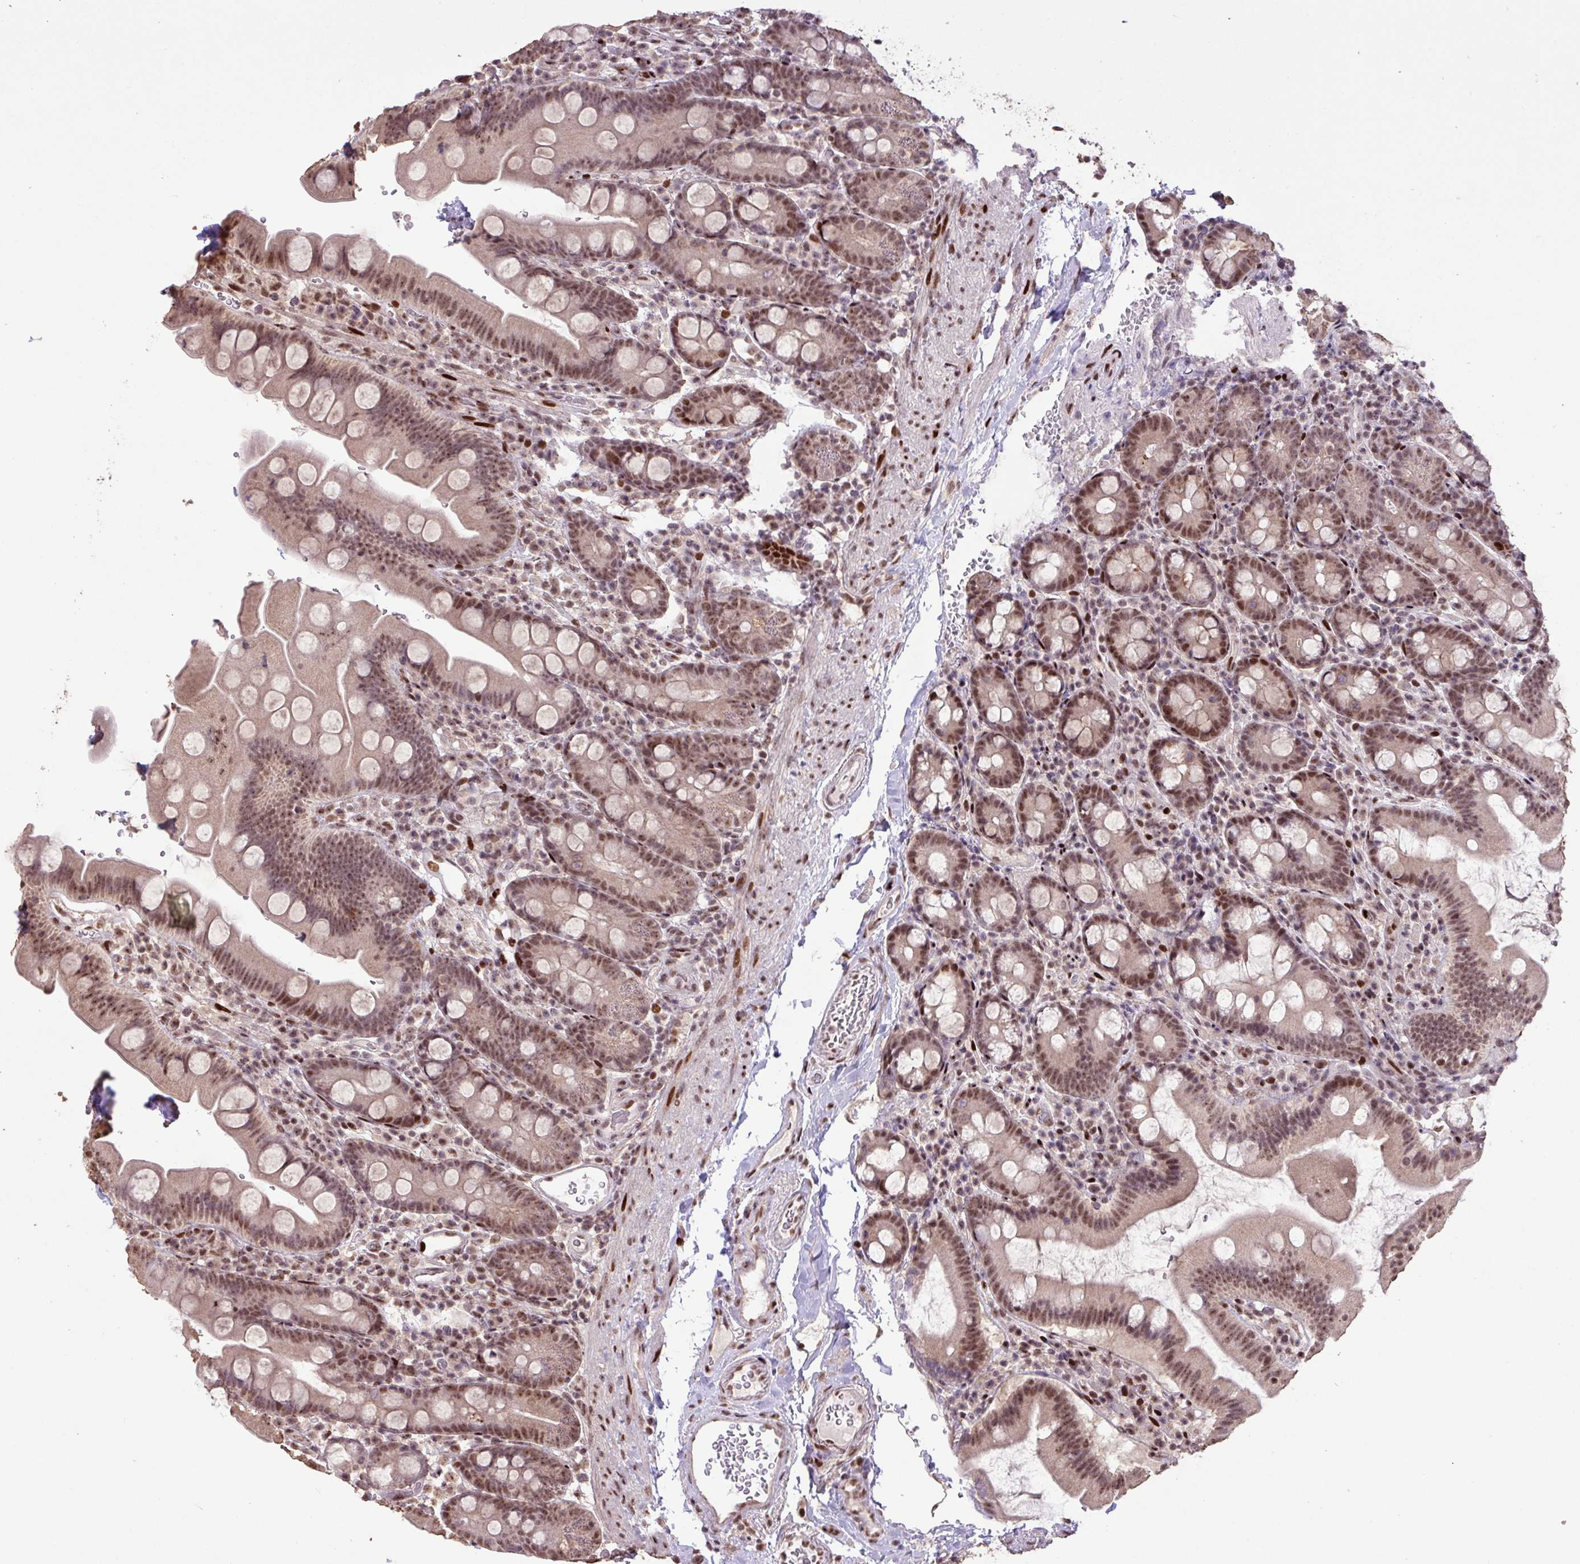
{"staining": {"intensity": "moderate", "quantity": ">75%", "location": "nuclear"}, "tissue": "small intestine", "cell_type": "Glandular cells", "image_type": "normal", "snomed": [{"axis": "morphology", "description": "Normal tissue, NOS"}, {"axis": "topography", "description": "Small intestine"}], "caption": "Immunohistochemical staining of unremarkable small intestine displays moderate nuclear protein expression in about >75% of glandular cells. Using DAB (3,3'-diaminobenzidine) (brown) and hematoxylin (blue) stains, captured at high magnification using brightfield microscopy.", "gene": "ZNF709", "patient": {"sex": "female", "age": 68}}